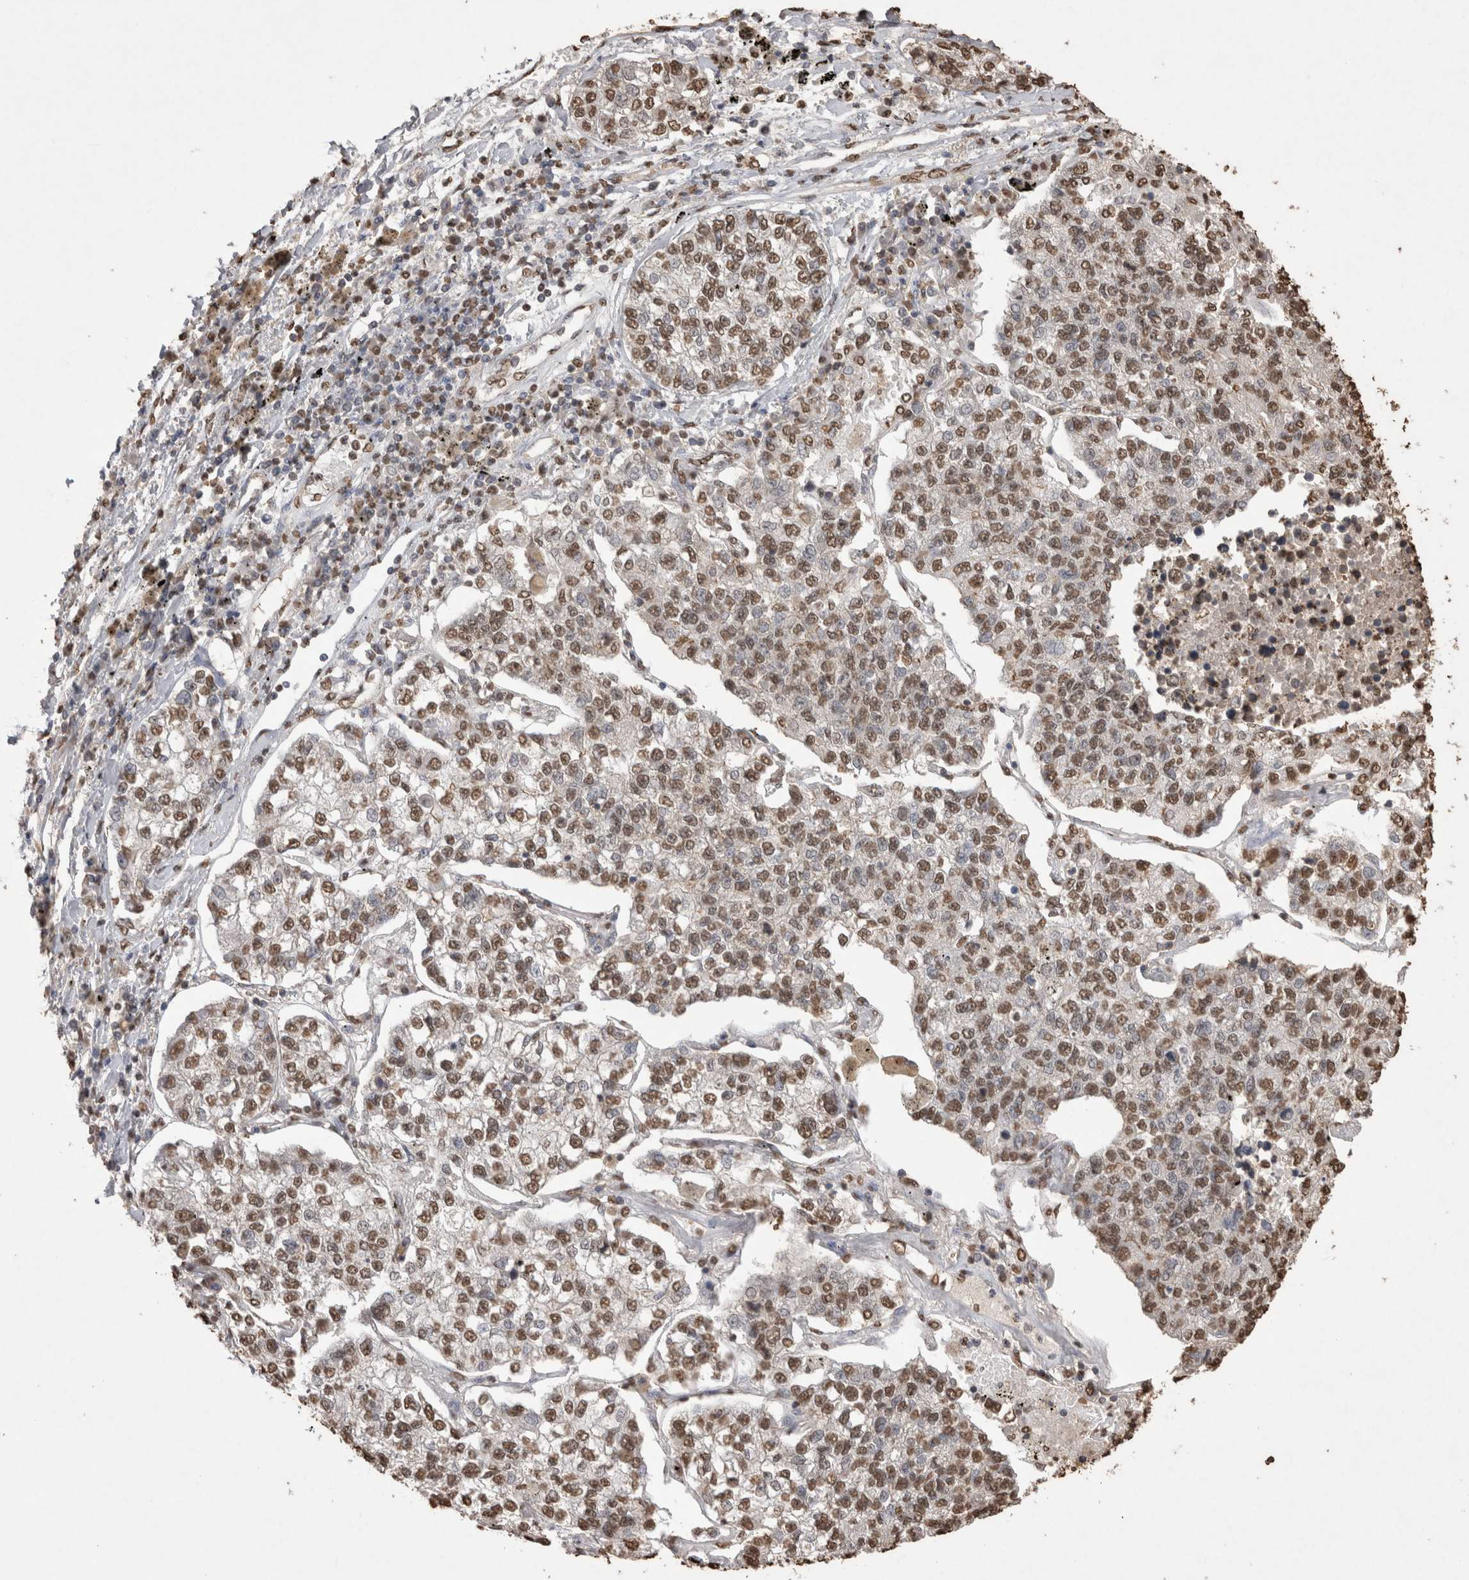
{"staining": {"intensity": "moderate", "quantity": ">75%", "location": "nuclear"}, "tissue": "lung cancer", "cell_type": "Tumor cells", "image_type": "cancer", "snomed": [{"axis": "morphology", "description": "Adenocarcinoma, NOS"}, {"axis": "topography", "description": "Lung"}], "caption": "Lung adenocarcinoma was stained to show a protein in brown. There is medium levels of moderate nuclear staining in approximately >75% of tumor cells. The protein of interest is stained brown, and the nuclei are stained in blue (DAB (3,3'-diaminobenzidine) IHC with brightfield microscopy, high magnification).", "gene": "POU5F1", "patient": {"sex": "male", "age": 49}}